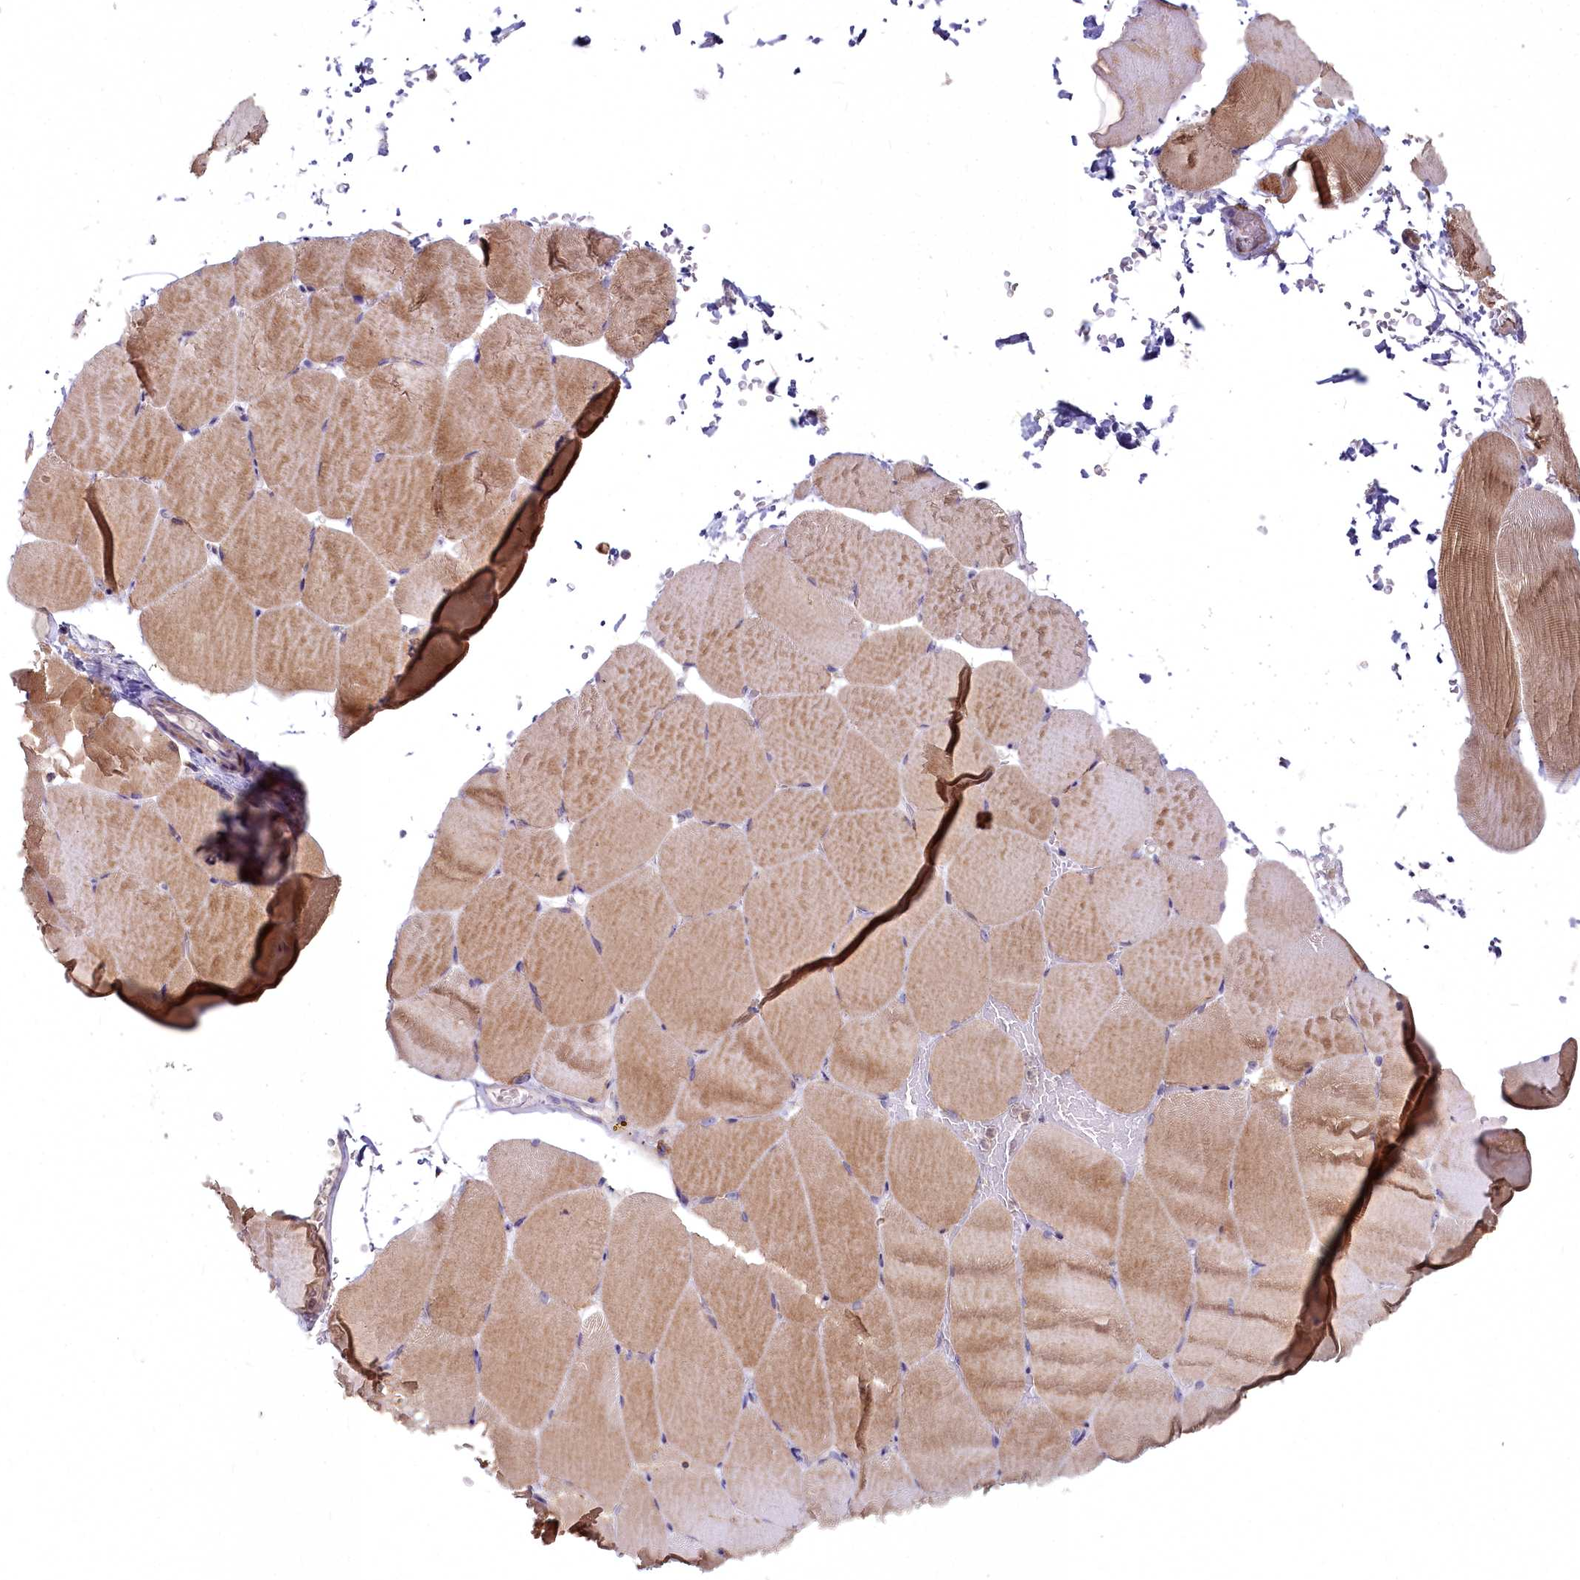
{"staining": {"intensity": "moderate", "quantity": ">75%", "location": "cytoplasmic/membranous"}, "tissue": "skeletal muscle", "cell_type": "Myocytes", "image_type": "normal", "snomed": [{"axis": "morphology", "description": "Normal tissue, NOS"}, {"axis": "topography", "description": "Skeletal muscle"}, {"axis": "topography", "description": "Parathyroid gland"}], "caption": "Immunohistochemistry (IHC) image of unremarkable skeletal muscle stained for a protein (brown), which displays medium levels of moderate cytoplasmic/membranous staining in about >75% of myocytes.", "gene": "MICU2", "patient": {"sex": "female", "age": 37}}